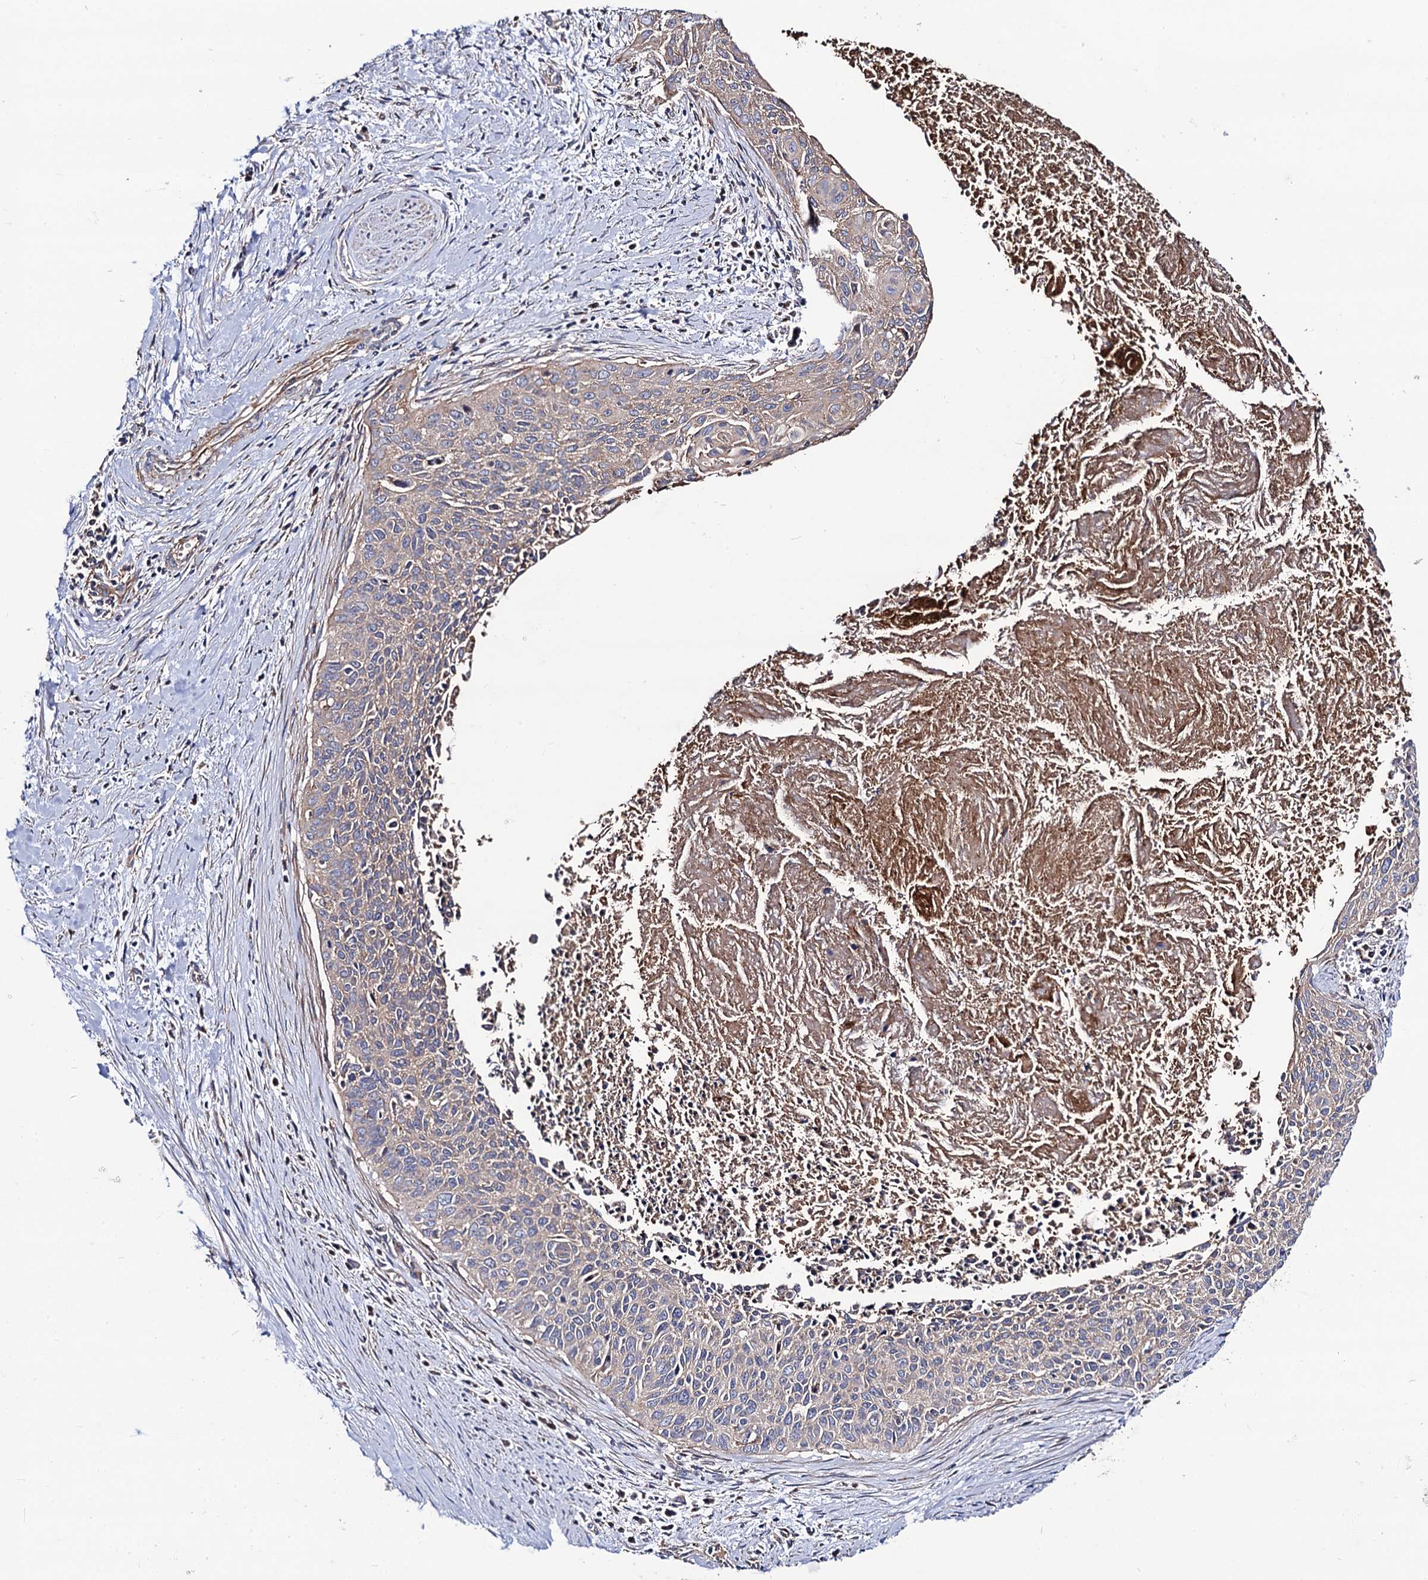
{"staining": {"intensity": "negative", "quantity": "none", "location": "none"}, "tissue": "cervical cancer", "cell_type": "Tumor cells", "image_type": "cancer", "snomed": [{"axis": "morphology", "description": "Squamous cell carcinoma, NOS"}, {"axis": "topography", "description": "Cervix"}], "caption": "Tumor cells show no significant protein staining in cervical squamous cell carcinoma. (DAB IHC with hematoxylin counter stain).", "gene": "DYDC1", "patient": {"sex": "female", "age": 55}}